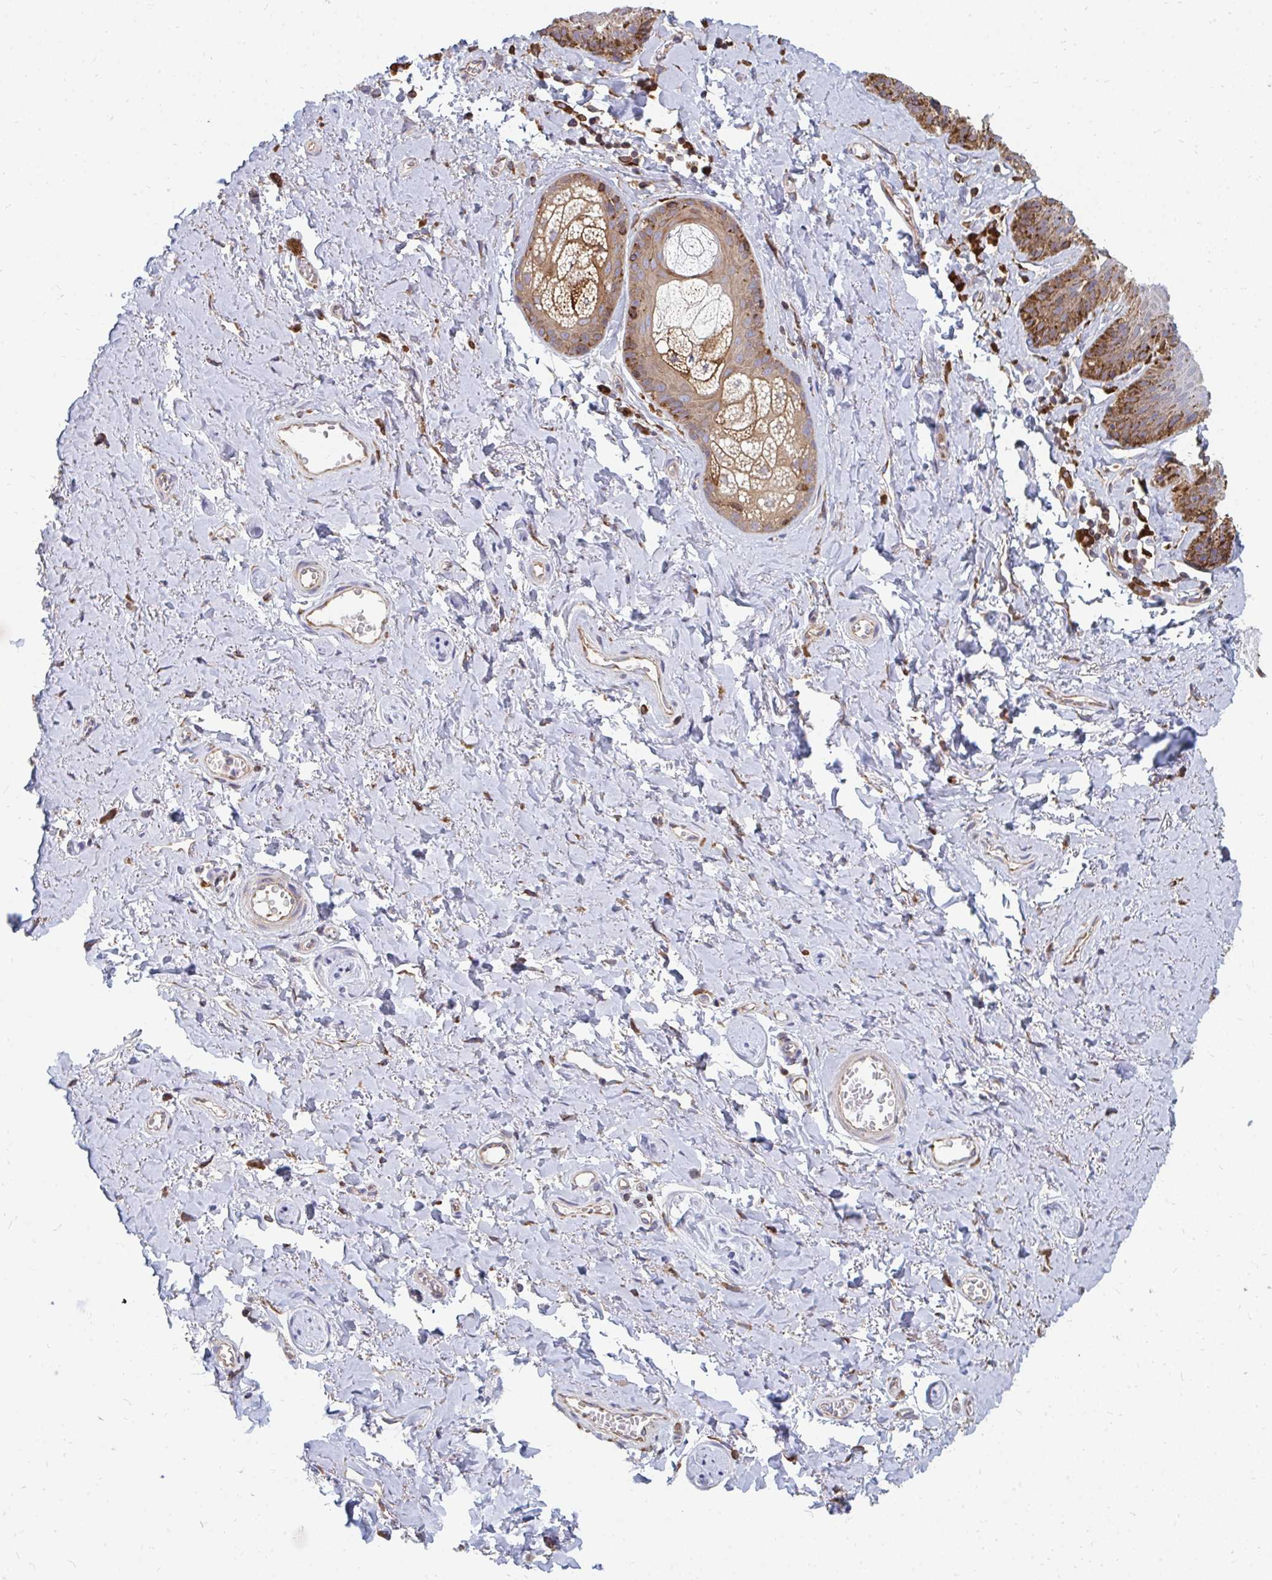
{"staining": {"intensity": "moderate", "quantity": "25%-75%", "location": "cytoplasmic/membranous"}, "tissue": "skin", "cell_type": "Epidermal cells", "image_type": "normal", "snomed": [{"axis": "morphology", "description": "Normal tissue, NOS"}, {"axis": "topography", "description": "Vulva"}, {"axis": "topography", "description": "Peripheral nerve tissue"}], "caption": "Skin stained with a brown dye displays moderate cytoplasmic/membranous positive expression in about 25%-75% of epidermal cells.", "gene": "PPP1R13L", "patient": {"sex": "female", "age": 66}}